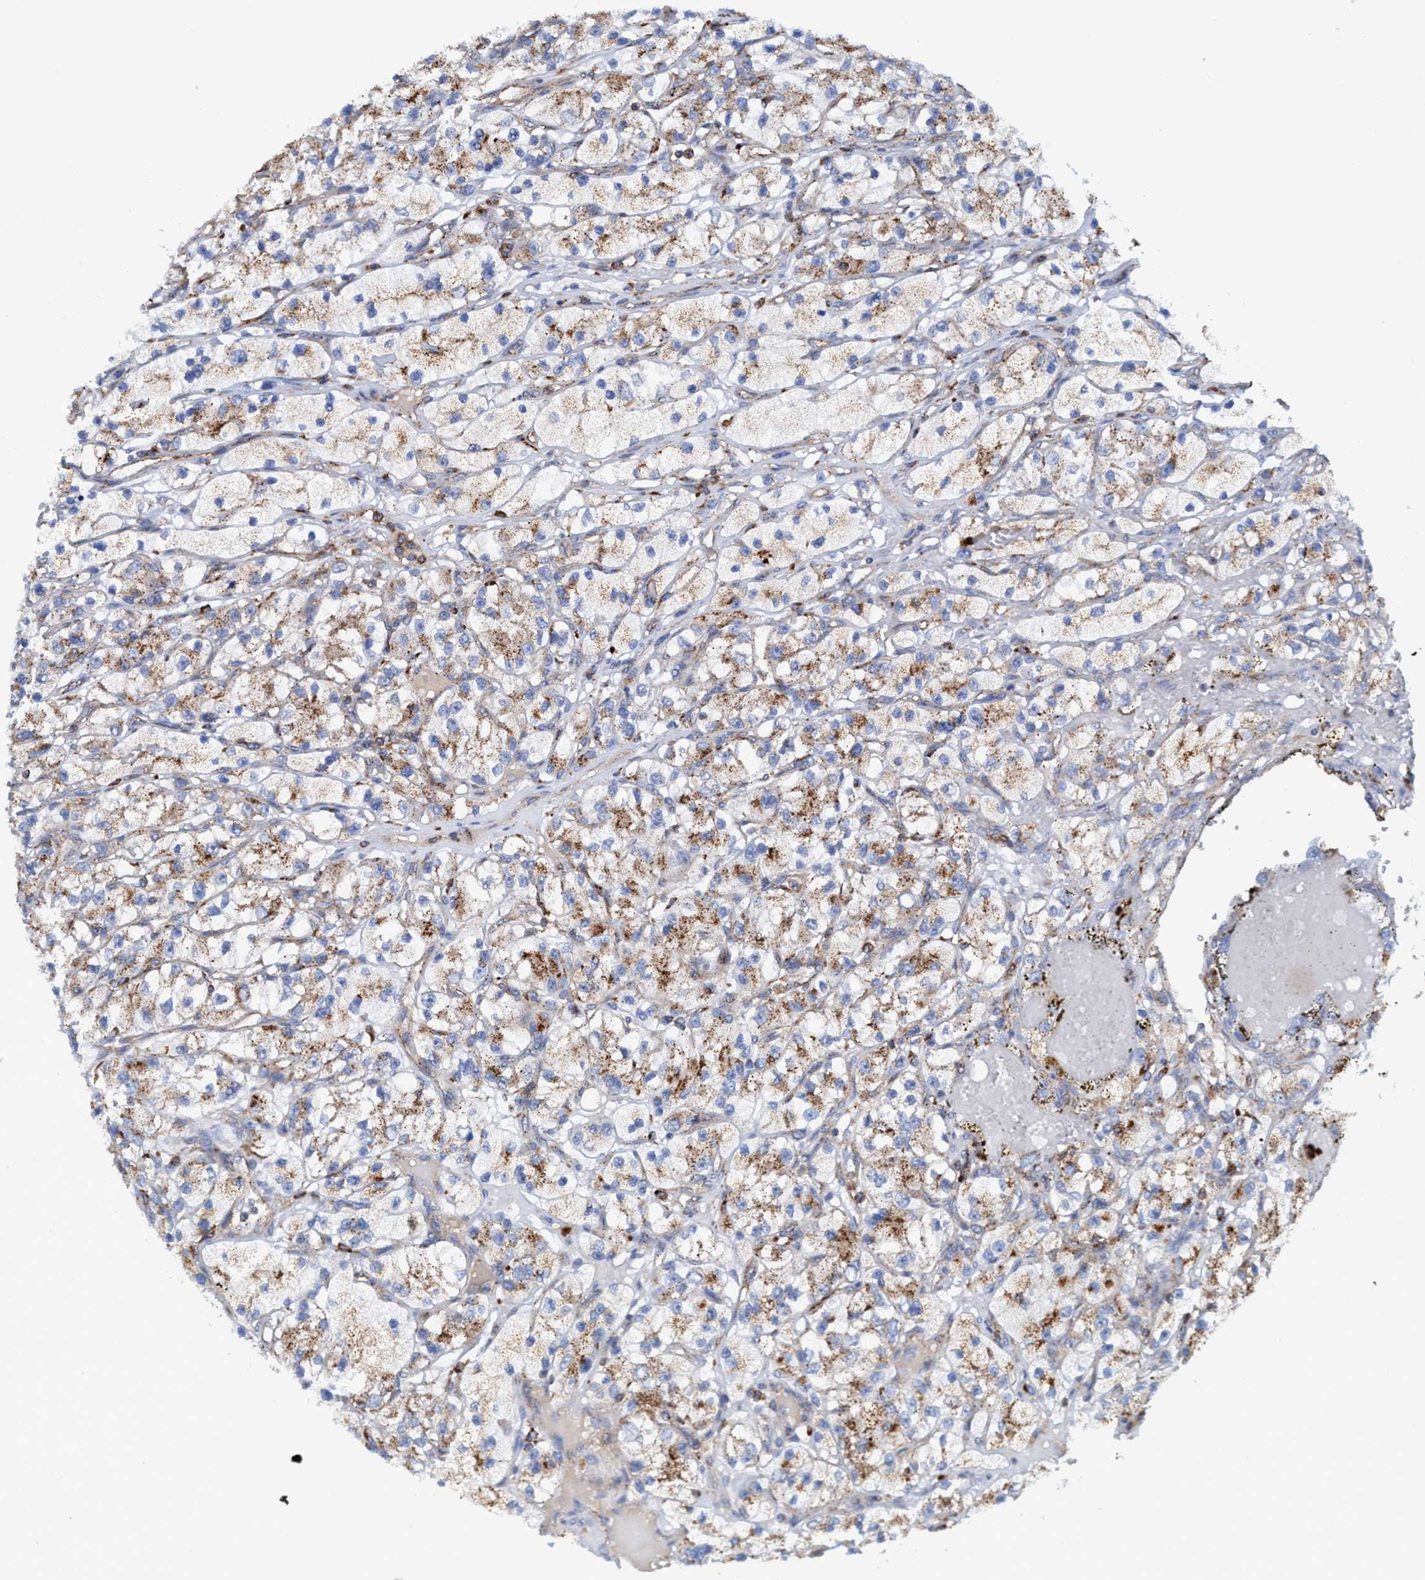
{"staining": {"intensity": "moderate", "quantity": ">75%", "location": "cytoplasmic/membranous"}, "tissue": "renal cancer", "cell_type": "Tumor cells", "image_type": "cancer", "snomed": [{"axis": "morphology", "description": "Adenocarcinoma, NOS"}, {"axis": "topography", "description": "Kidney"}], "caption": "Renal cancer tissue exhibits moderate cytoplasmic/membranous expression in about >75% of tumor cells, visualized by immunohistochemistry.", "gene": "TRIM65", "patient": {"sex": "female", "age": 57}}